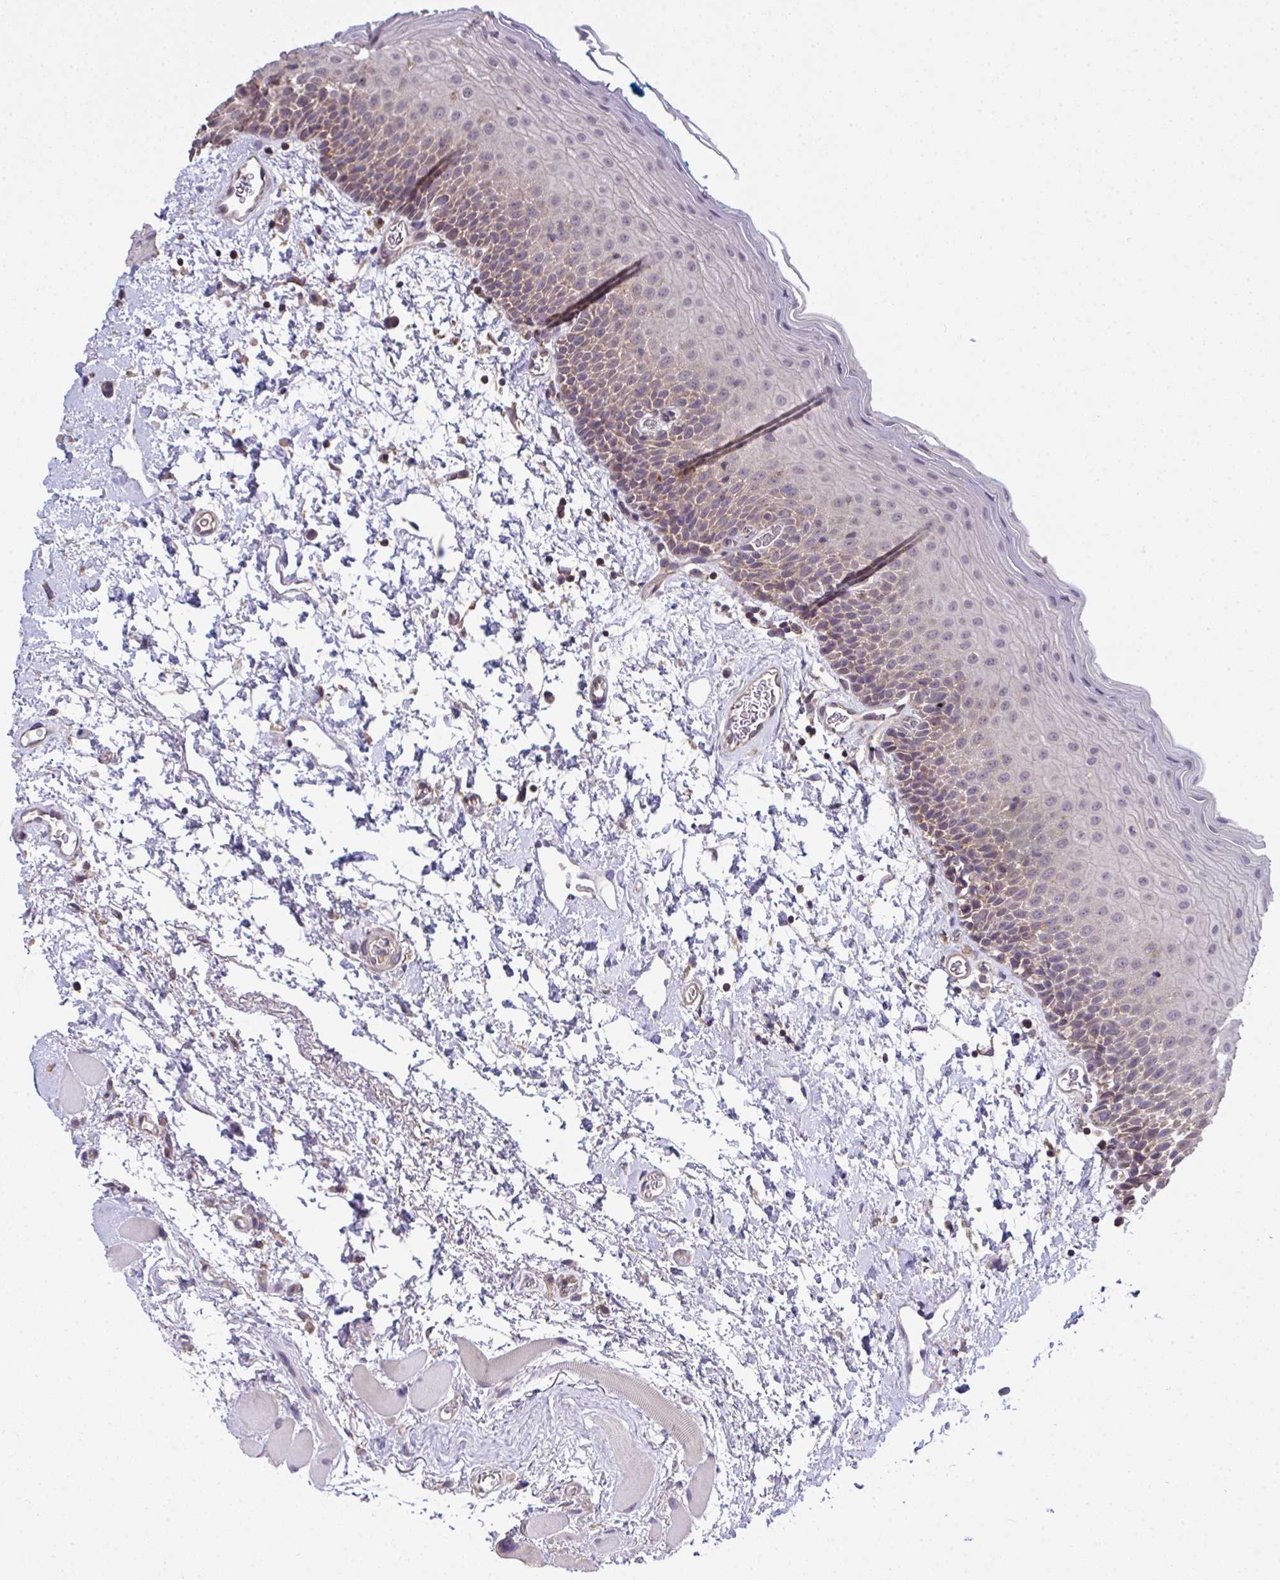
{"staining": {"intensity": "weak", "quantity": "<25%", "location": "cytoplasmic/membranous"}, "tissue": "oral mucosa", "cell_type": "Squamous epithelial cells", "image_type": "normal", "snomed": [{"axis": "morphology", "description": "Normal tissue, NOS"}, {"axis": "topography", "description": "Oral tissue"}], "caption": "The micrograph shows no staining of squamous epithelial cells in benign oral mucosa. (DAB IHC, high magnification).", "gene": "PPM1H", "patient": {"sex": "female", "age": 82}}